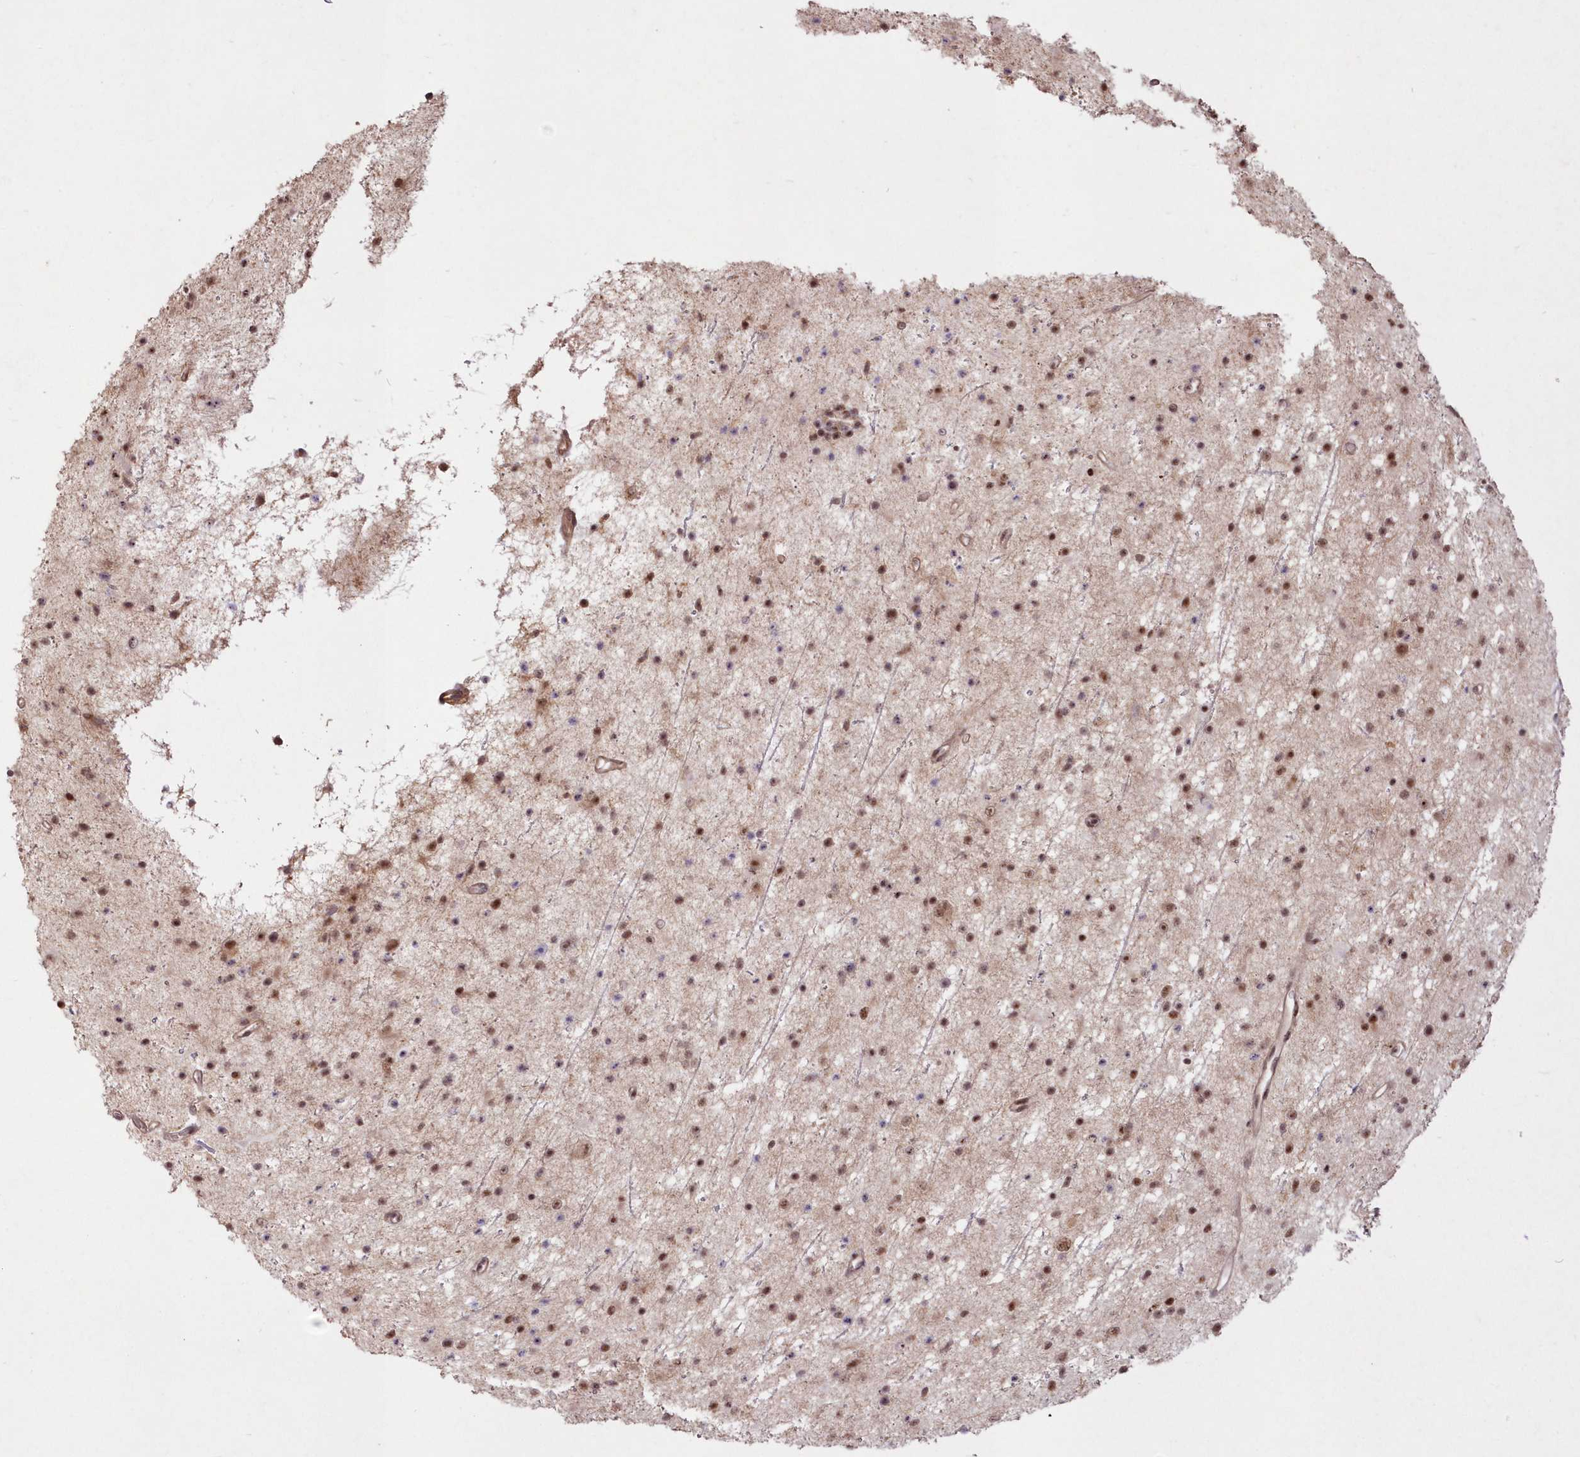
{"staining": {"intensity": "weak", "quantity": ">75%", "location": "nuclear"}, "tissue": "glioma", "cell_type": "Tumor cells", "image_type": "cancer", "snomed": [{"axis": "morphology", "description": "Glioma, malignant, Low grade"}, {"axis": "topography", "description": "Cerebral cortex"}], "caption": "This is an image of immunohistochemistry (IHC) staining of malignant low-grade glioma, which shows weak staining in the nuclear of tumor cells.", "gene": "WBP1L", "patient": {"sex": "female", "age": 39}}